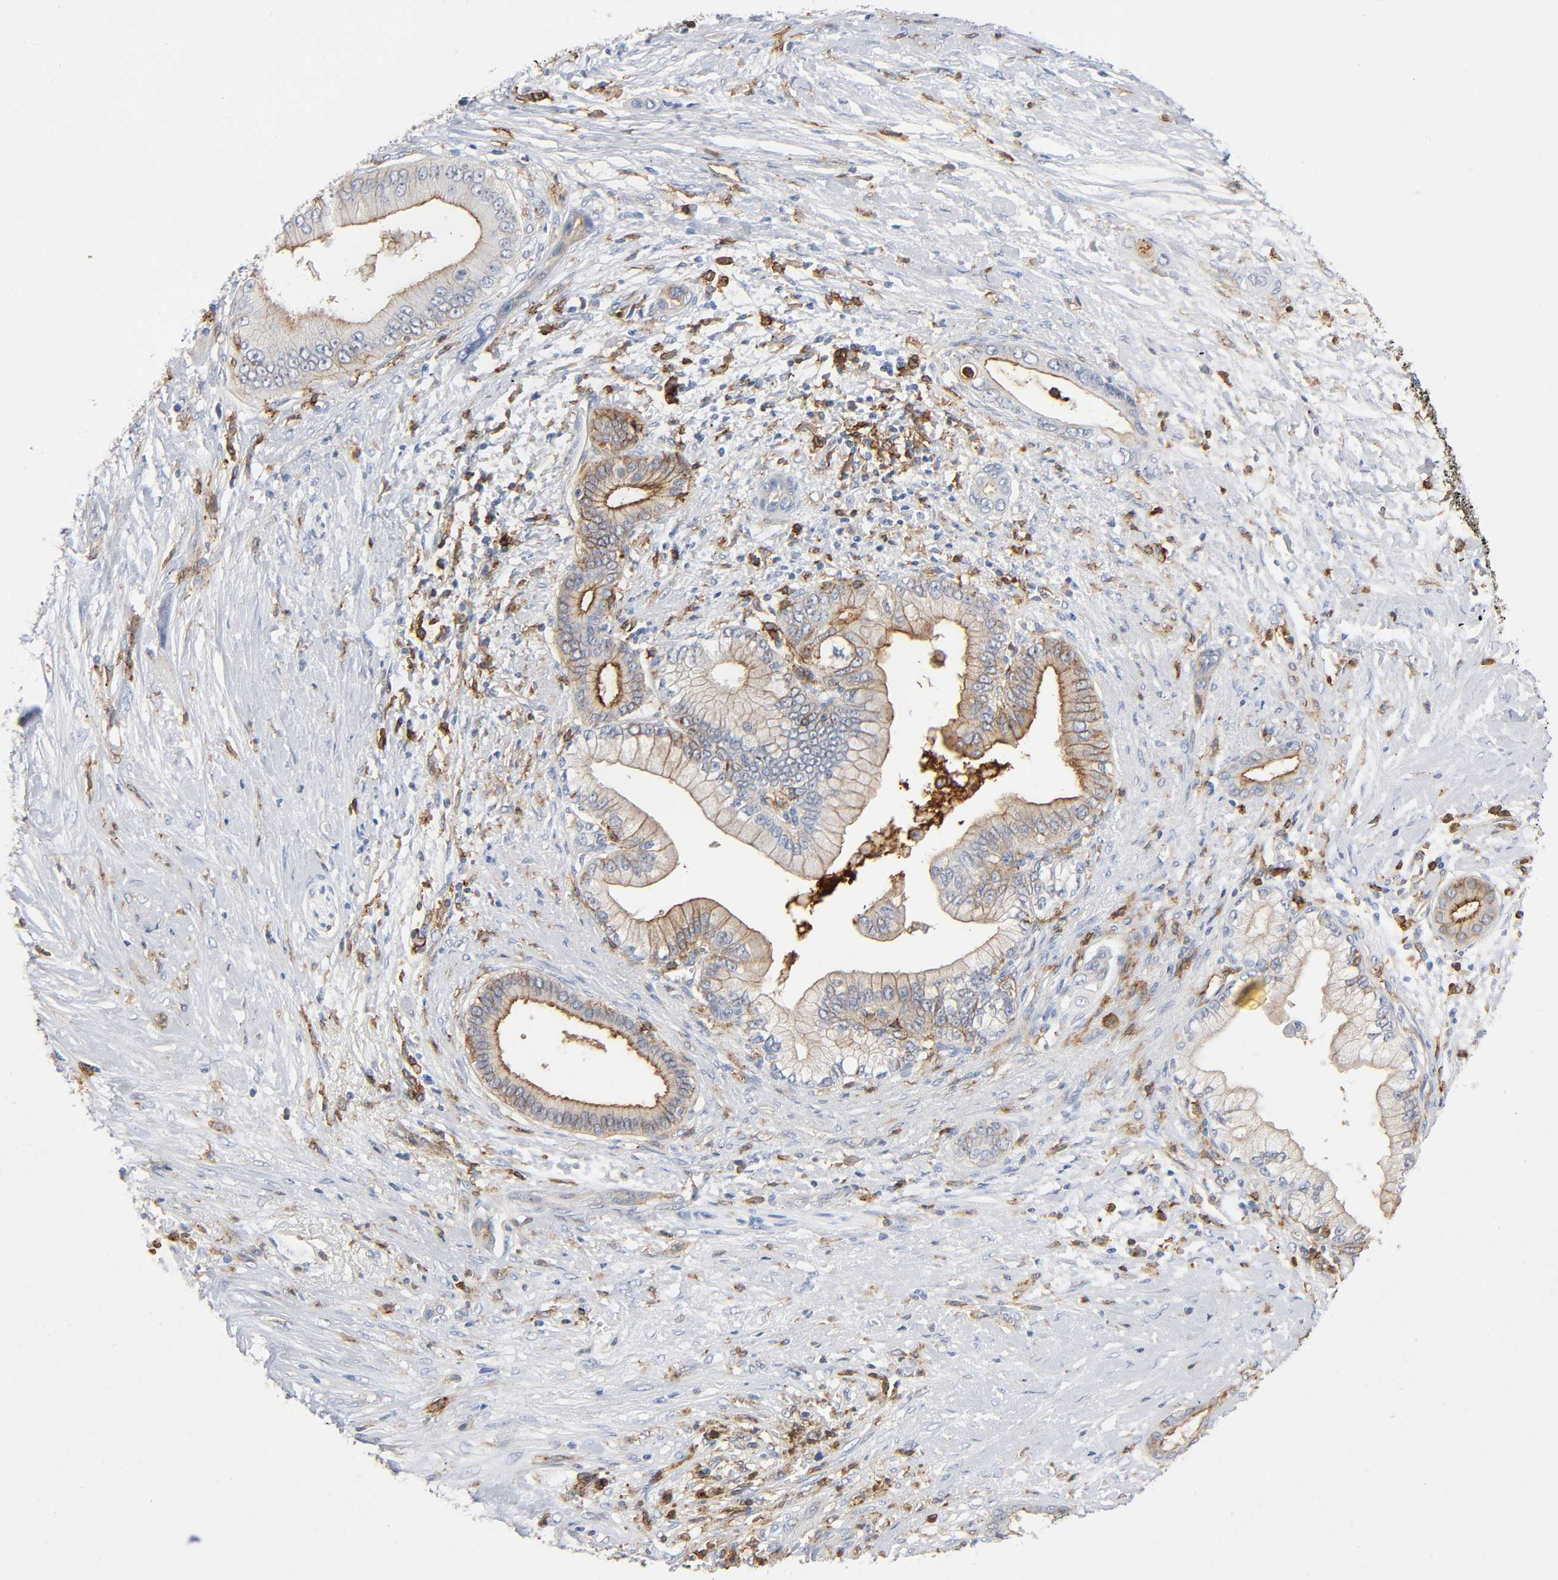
{"staining": {"intensity": "weak", "quantity": "<25%", "location": "cytoplasmic/membranous"}, "tissue": "pancreatic cancer", "cell_type": "Tumor cells", "image_type": "cancer", "snomed": [{"axis": "morphology", "description": "Adenocarcinoma, NOS"}, {"axis": "topography", "description": "Pancreas"}], "caption": "The micrograph demonstrates no significant staining in tumor cells of pancreatic adenocarcinoma. (Brightfield microscopy of DAB immunohistochemistry (IHC) at high magnification).", "gene": "LYN", "patient": {"sex": "male", "age": 59}}